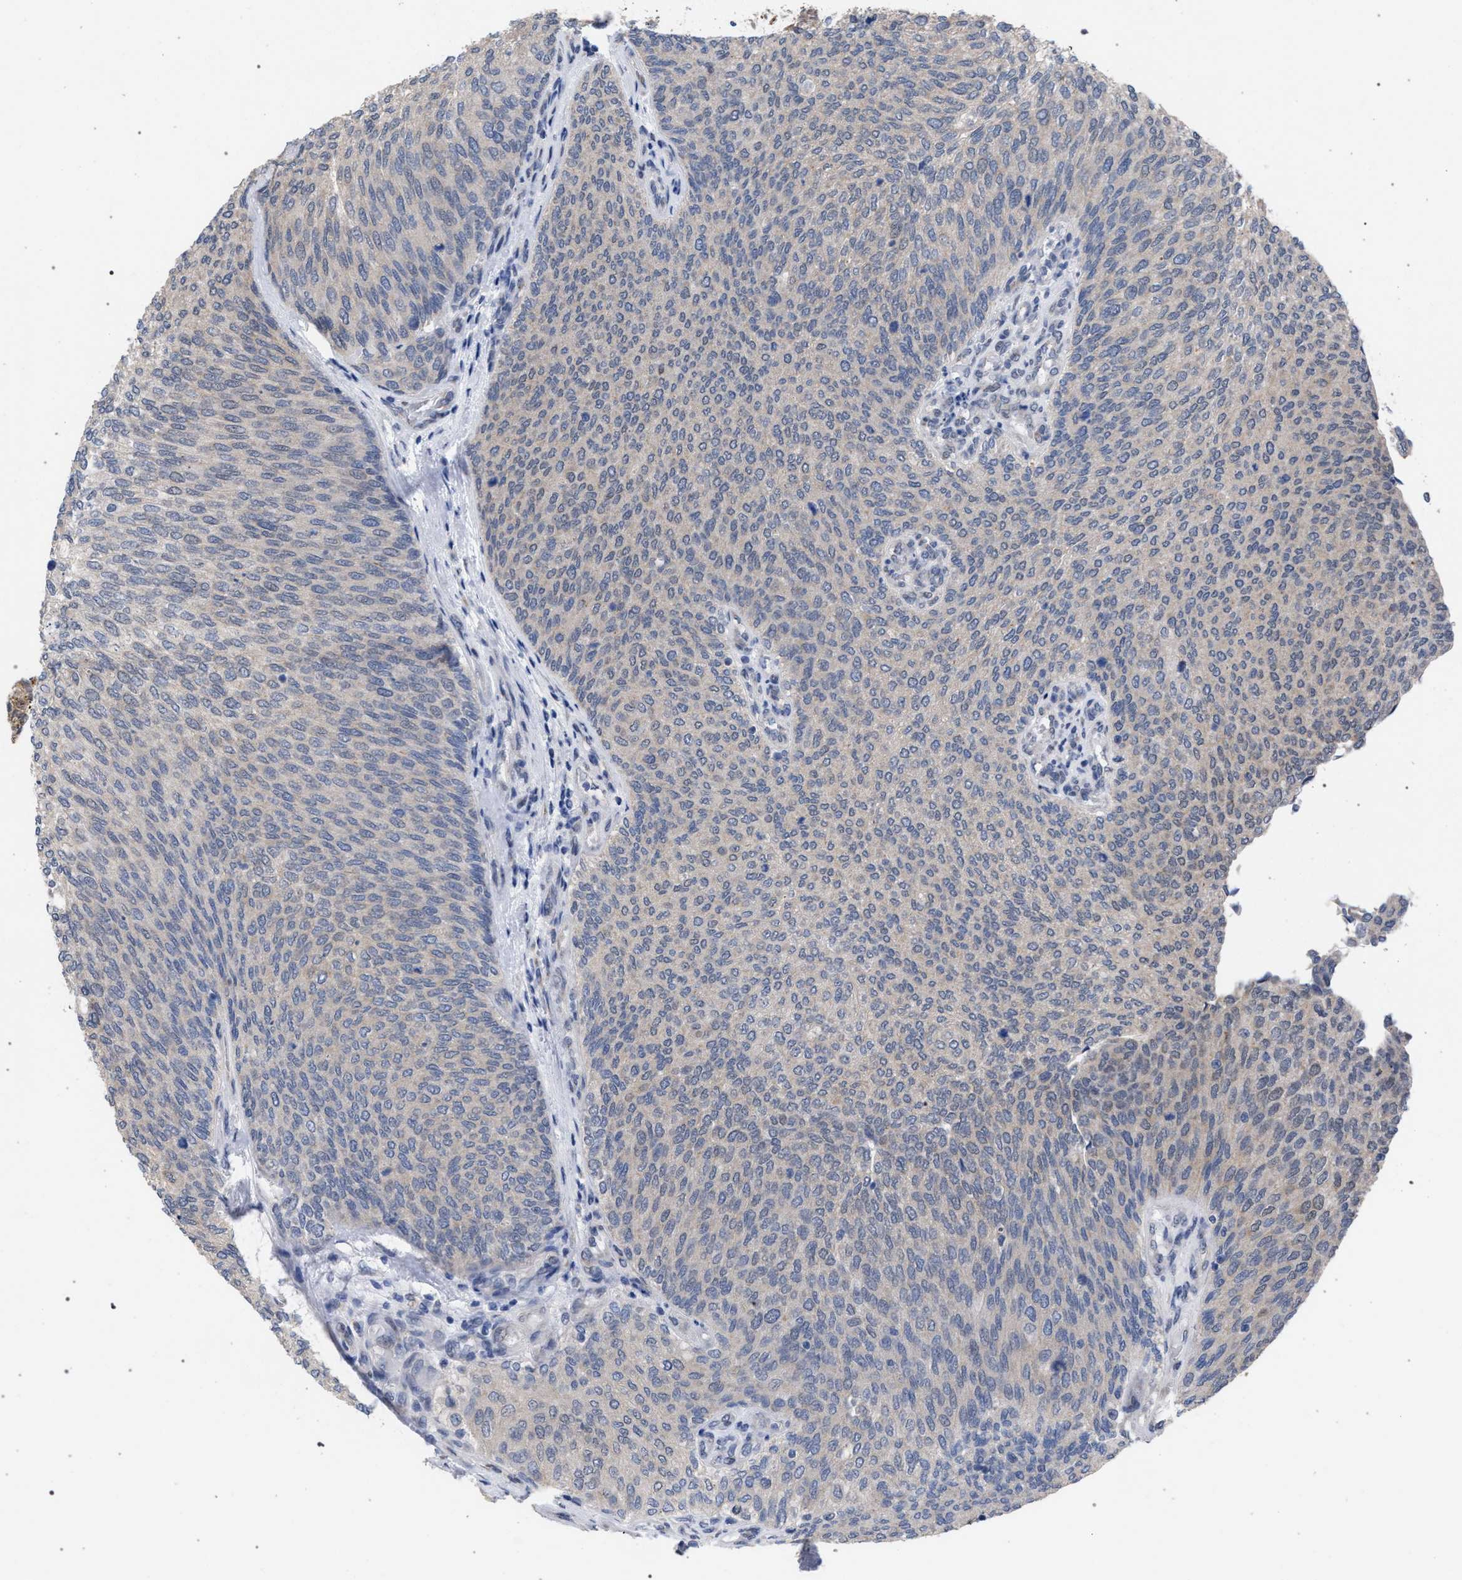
{"staining": {"intensity": "weak", "quantity": "<25%", "location": "cytoplasmic/membranous"}, "tissue": "urothelial cancer", "cell_type": "Tumor cells", "image_type": "cancer", "snomed": [{"axis": "morphology", "description": "Urothelial carcinoma, Low grade"}, {"axis": "topography", "description": "Urinary bladder"}], "caption": "An image of human urothelial cancer is negative for staining in tumor cells.", "gene": "GOLGA2", "patient": {"sex": "female", "age": 79}}